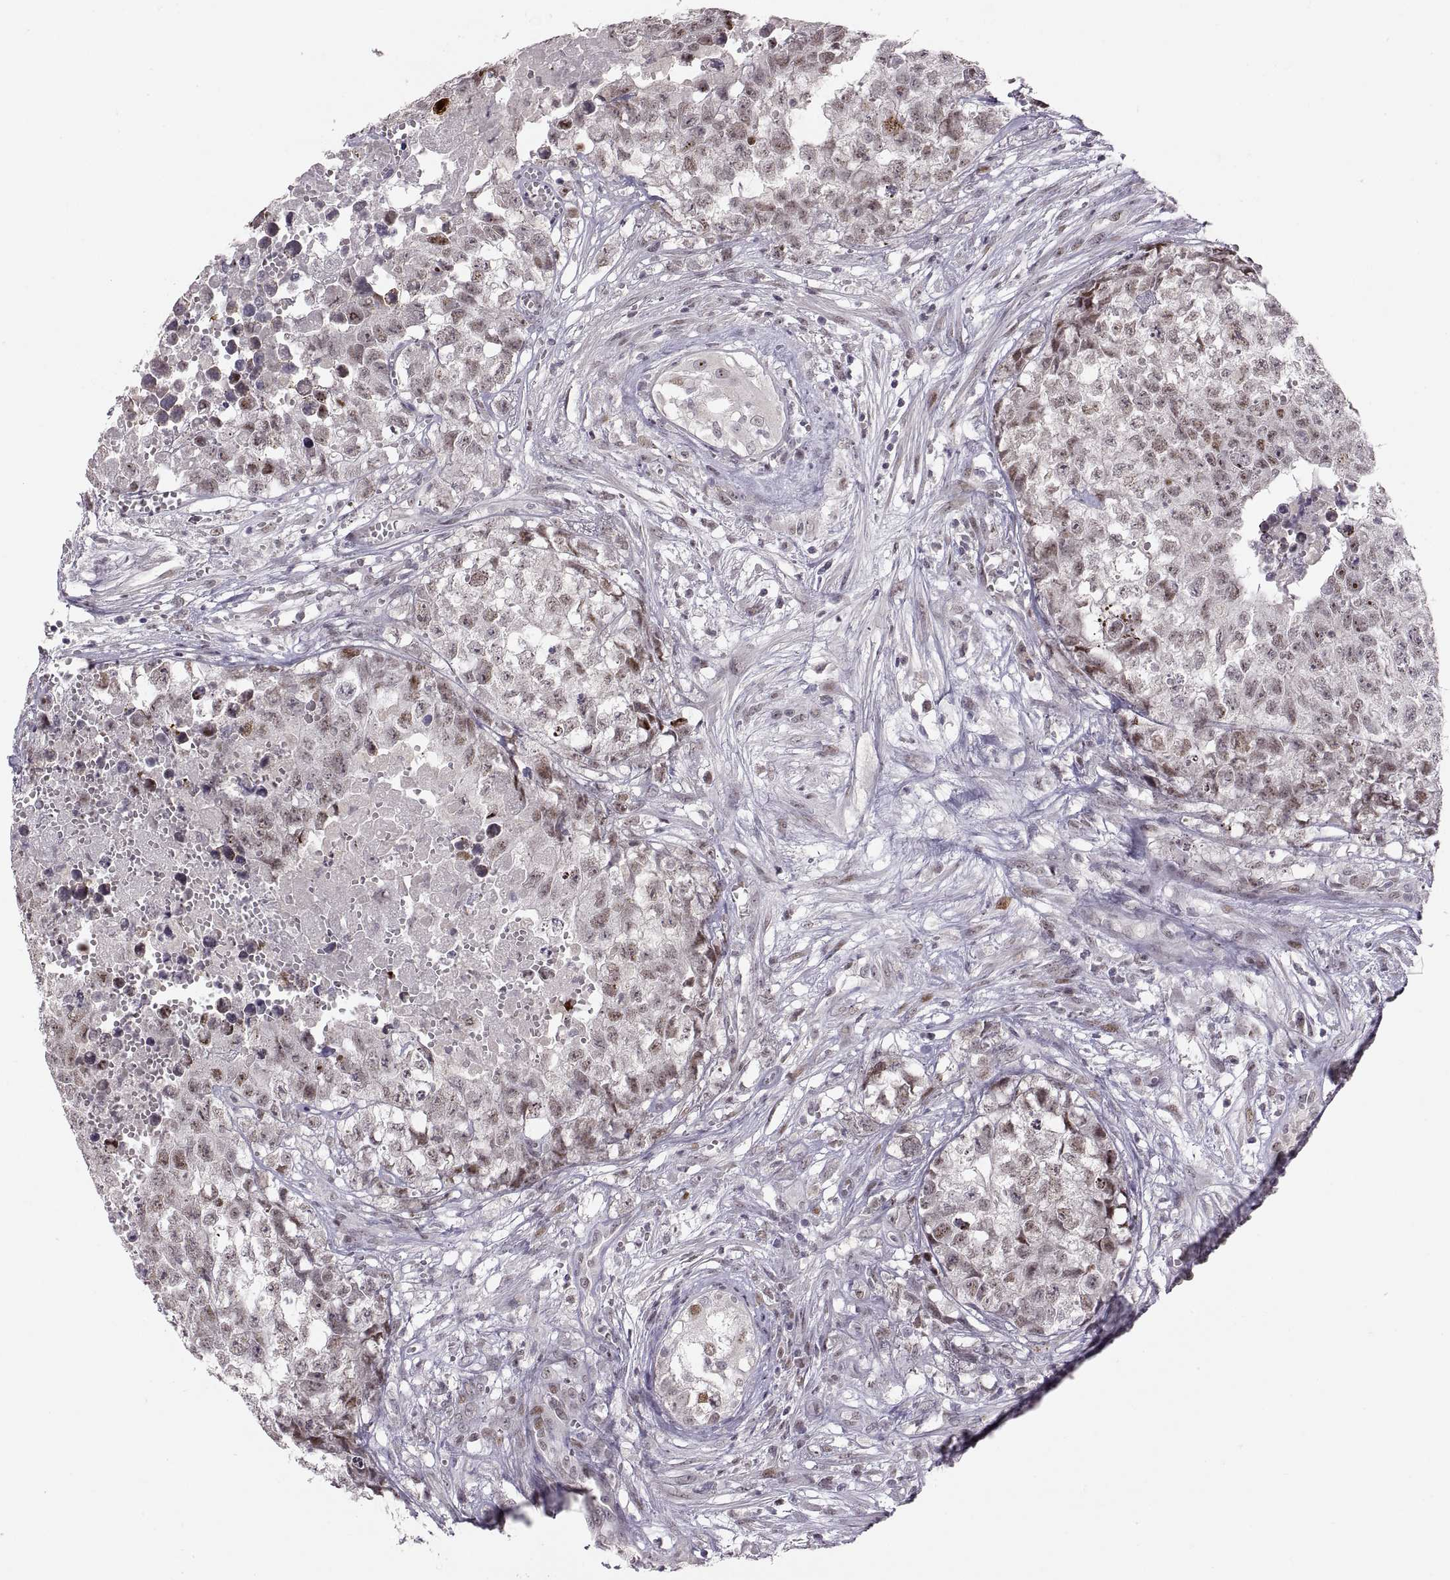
{"staining": {"intensity": "moderate", "quantity": "<25%", "location": "nuclear"}, "tissue": "testis cancer", "cell_type": "Tumor cells", "image_type": "cancer", "snomed": [{"axis": "morphology", "description": "Seminoma, NOS"}, {"axis": "morphology", "description": "Carcinoma, Embryonal, NOS"}, {"axis": "topography", "description": "Testis"}], "caption": "Immunohistochemistry (IHC) photomicrograph of testis embryonal carcinoma stained for a protein (brown), which demonstrates low levels of moderate nuclear staining in about <25% of tumor cells.", "gene": "SNAI1", "patient": {"sex": "male", "age": 22}}